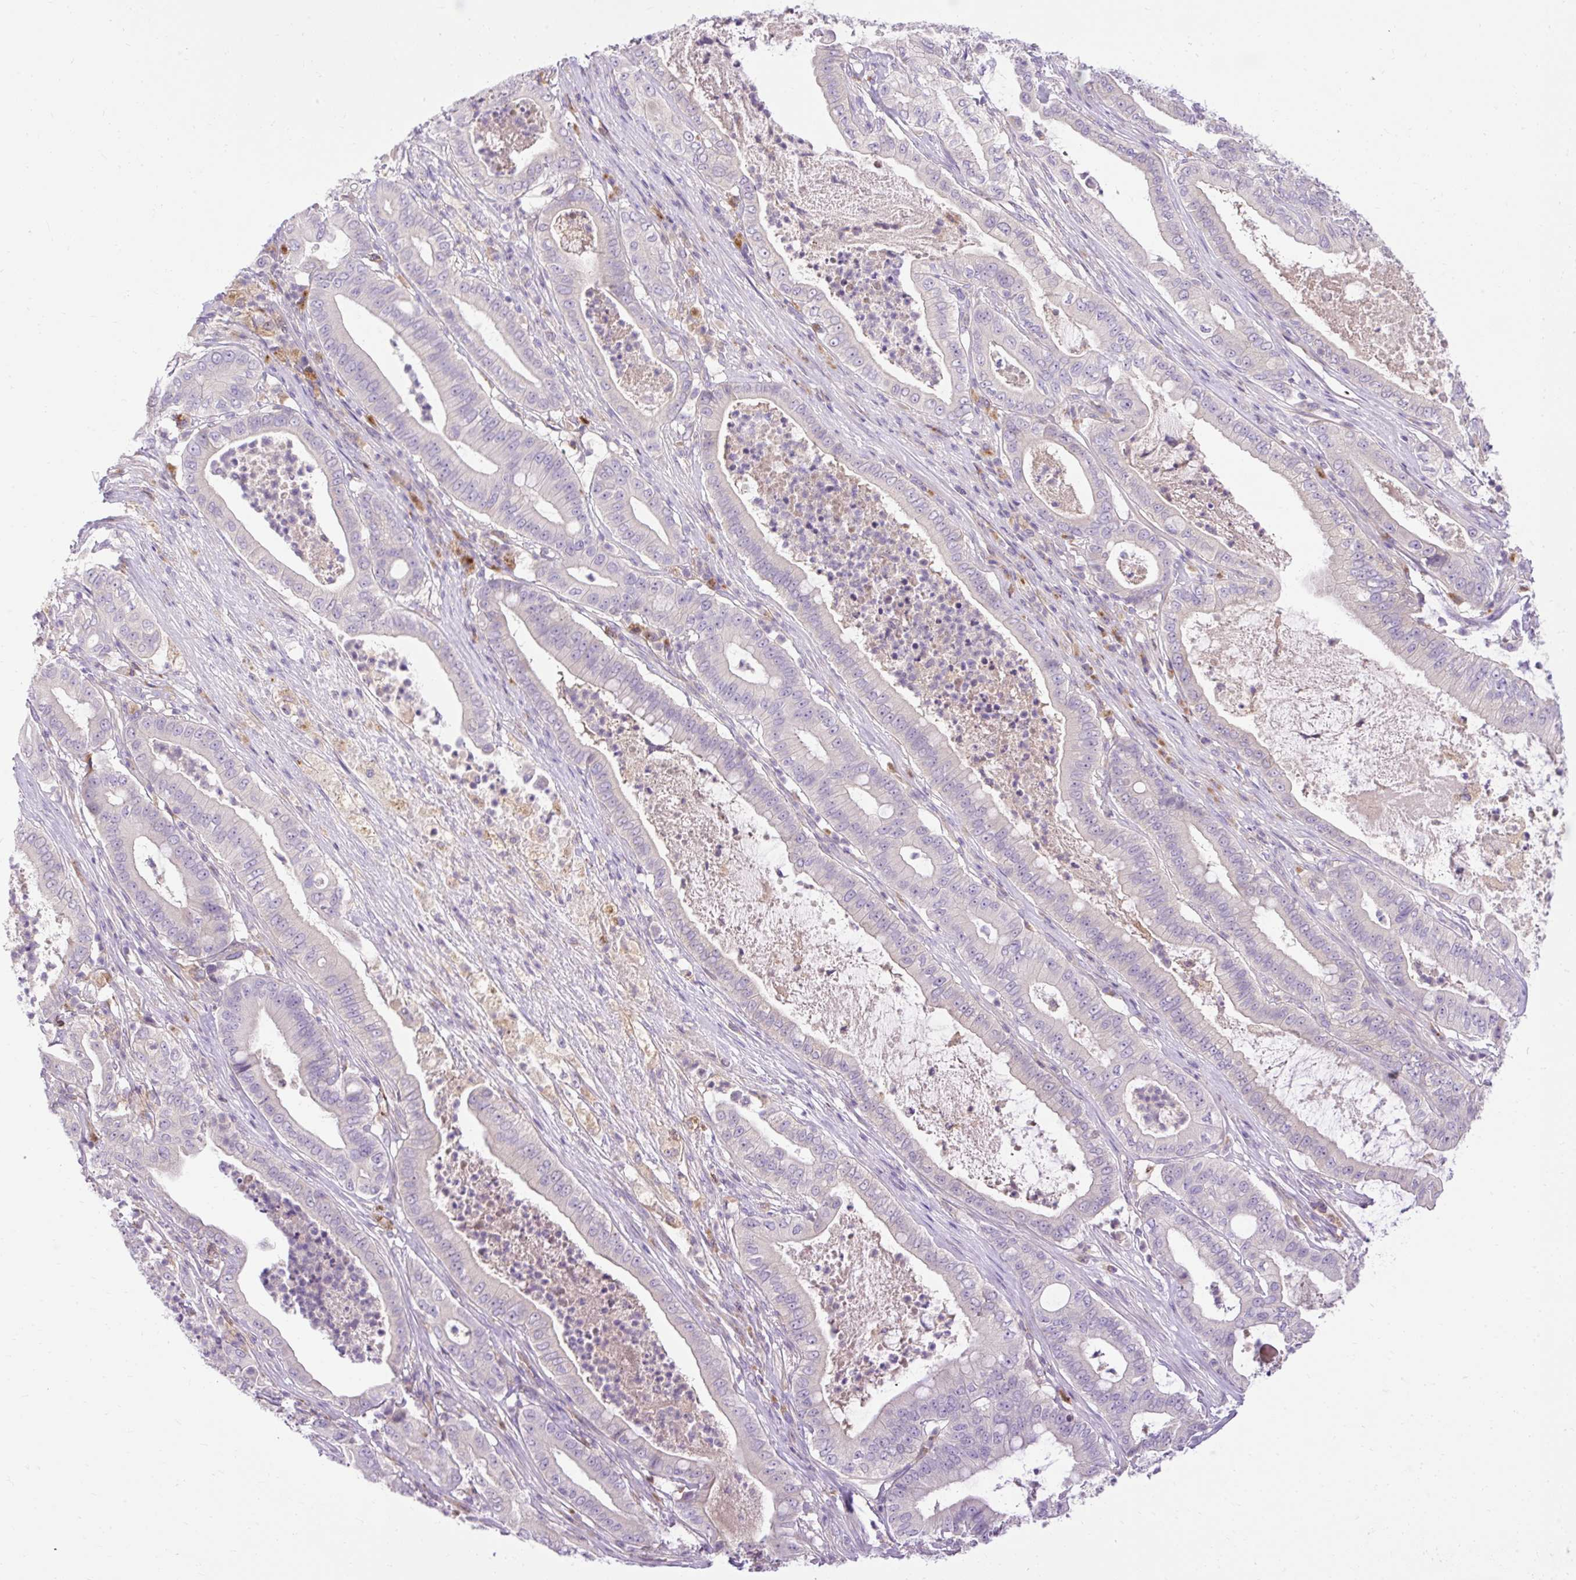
{"staining": {"intensity": "negative", "quantity": "none", "location": "none"}, "tissue": "pancreatic cancer", "cell_type": "Tumor cells", "image_type": "cancer", "snomed": [{"axis": "morphology", "description": "Adenocarcinoma, NOS"}, {"axis": "topography", "description": "Pancreas"}], "caption": "The immunohistochemistry micrograph has no significant staining in tumor cells of pancreatic adenocarcinoma tissue. (DAB immunohistochemistry, high magnification).", "gene": "HEXB", "patient": {"sex": "male", "age": 71}}